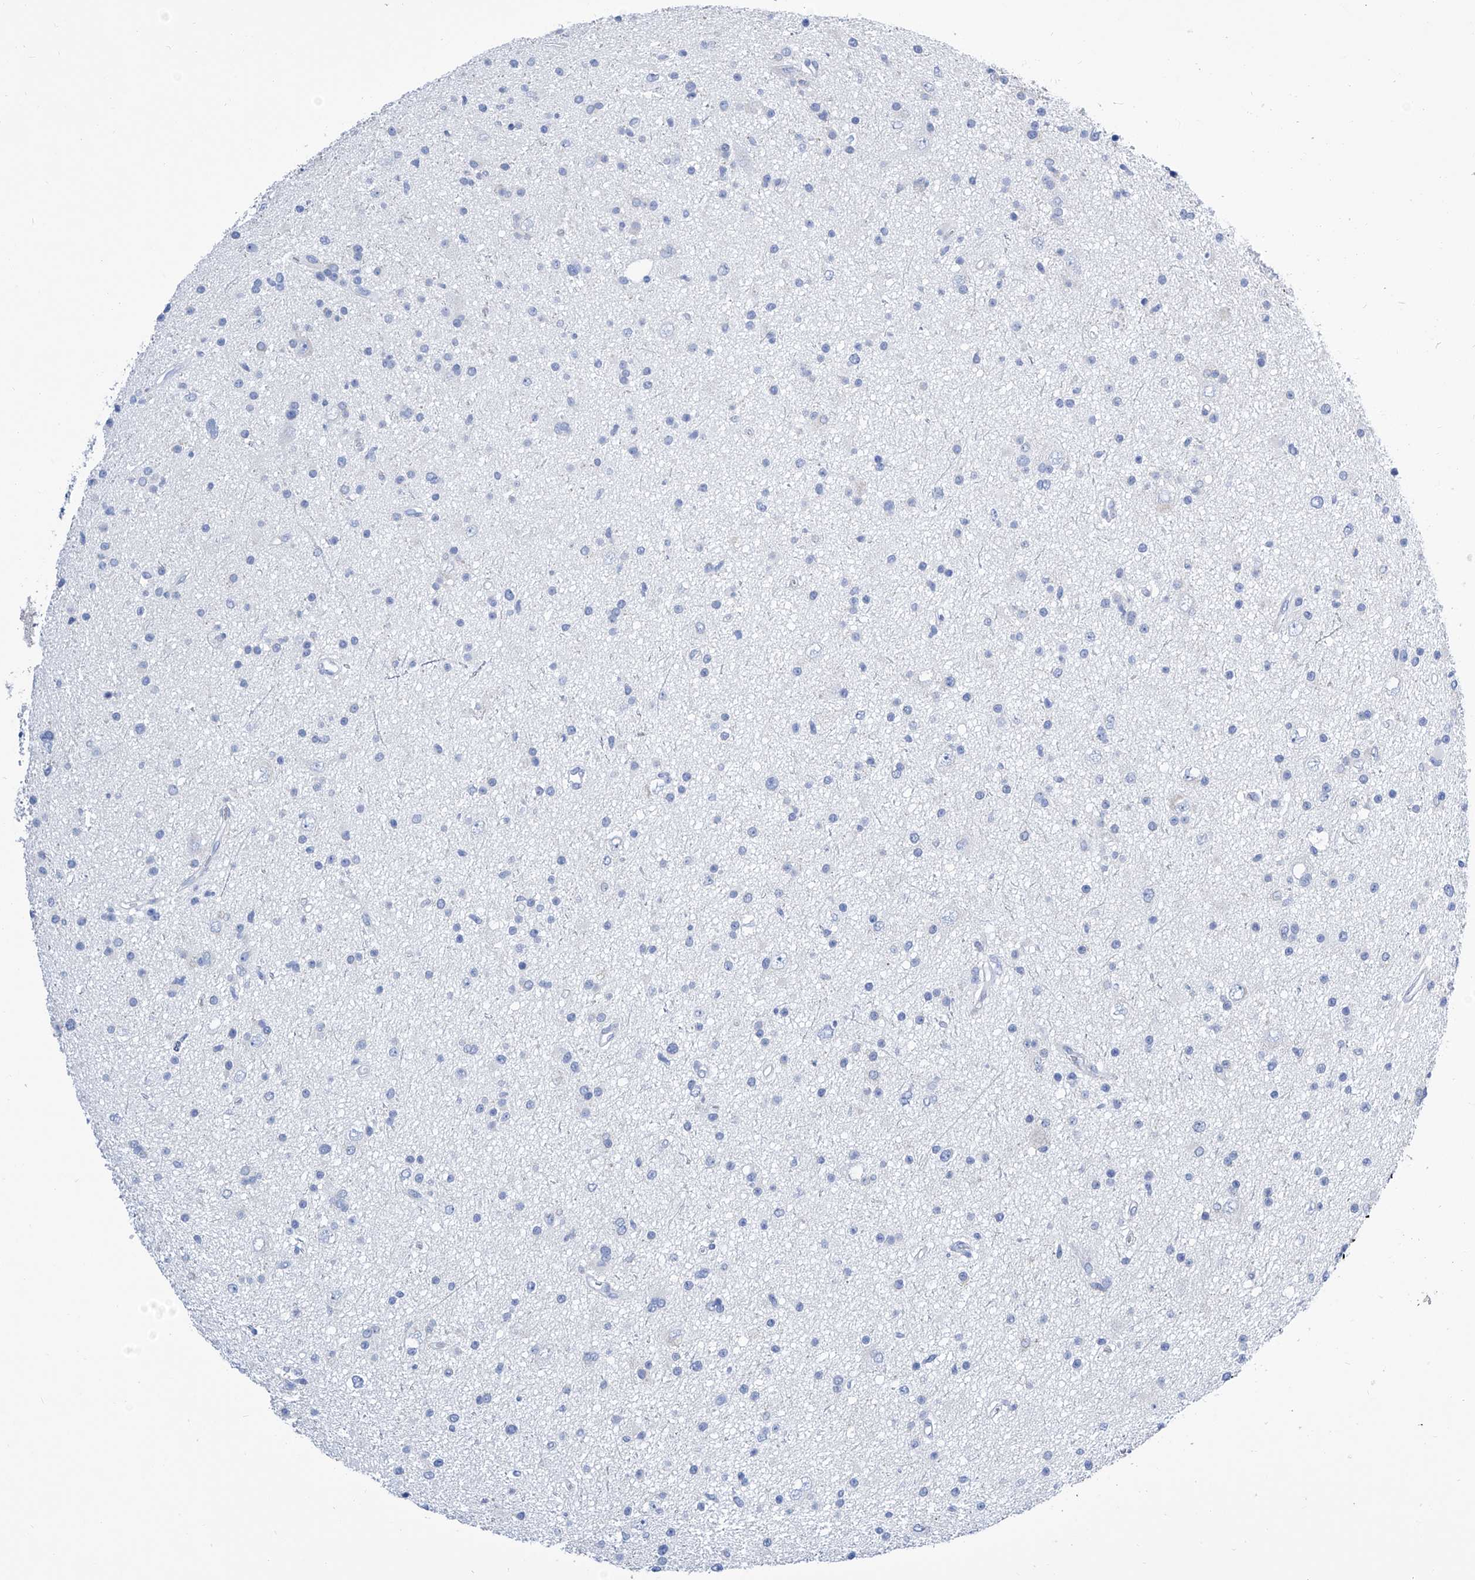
{"staining": {"intensity": "negative", "quantity": "none", "location": "none"}, "tissue": "glioma", "cell_type": "Tumor cells", "image_type": "cancer", "snomed": [{"axis": "morphology", "description": "Glioma, malignant, Low grade"}, {"axis": "topography", "description": "Cerebral cortex"}], "caption": "The immunohistochemistry micrograph has no significant staining in tumor cells of glioma tissue. (Brightfield microscopy of DAB (3,3'-diaminobenzidine) IHC at high magnification).", "gene": "IMPA2", "patient": {"sex": "female", "age": 39}}